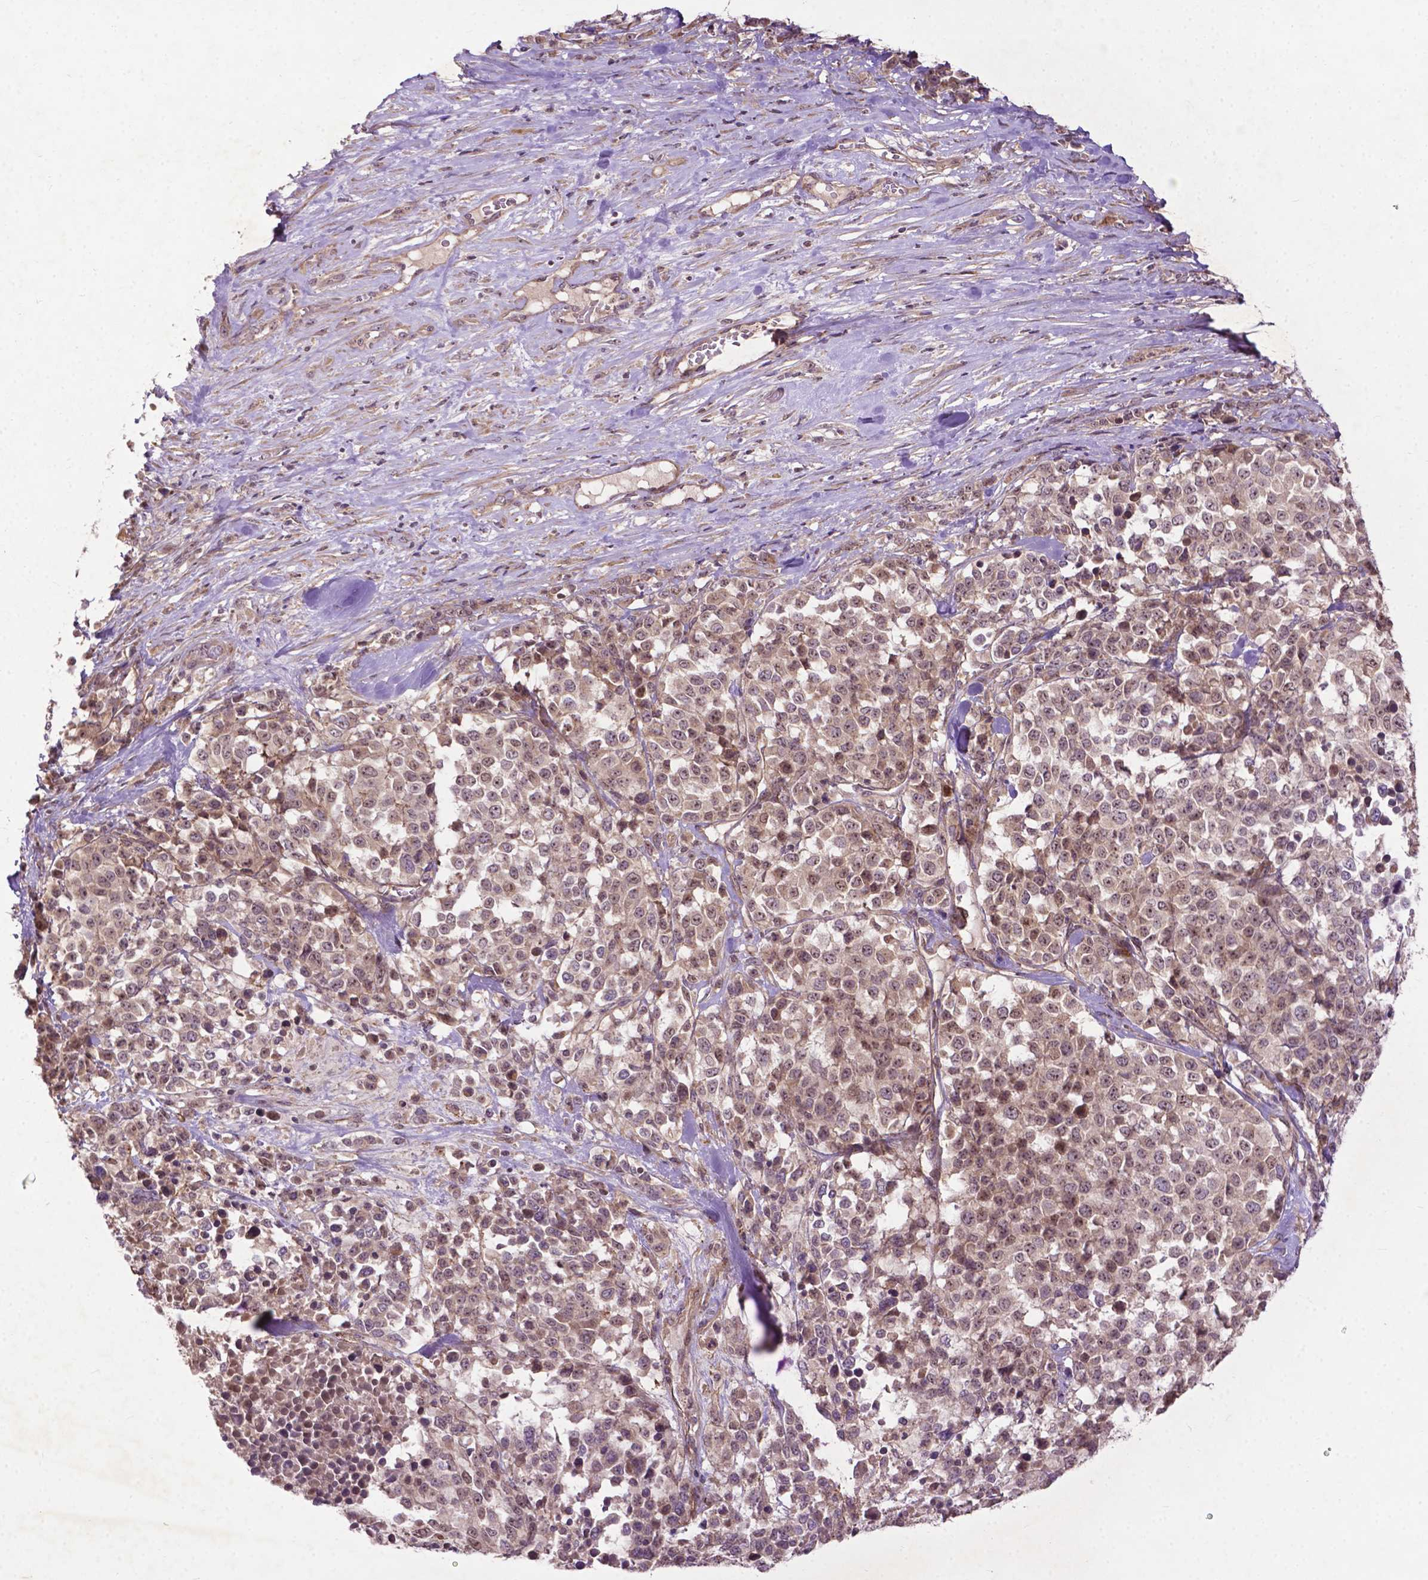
{"staining": {"intensity": "weak", "quantity": ">75%", "location": "nuclear"}, "tissue": "melanoma", "cell_type": "Tumor cells", "image_type": "cancer", "snomed": [{"axis": "morphology", "description": "Malignant melanoma, Metastatic site"}, {"axis": "topography", "description": "Skin"}], "caption": "Protein staining of malignant melanoma (metastatic site) tissue demonstrates weak nuclear staining in about >75% of tumor cells. The protein of interest is stained brown, and the nuclei are stained in blue (DAB (3,3'-diaminobenzidine) IHC with brightfield microscopy, high magnification).", "gene": "PARP3", "patient": {"sex": "male", "age": 84}}